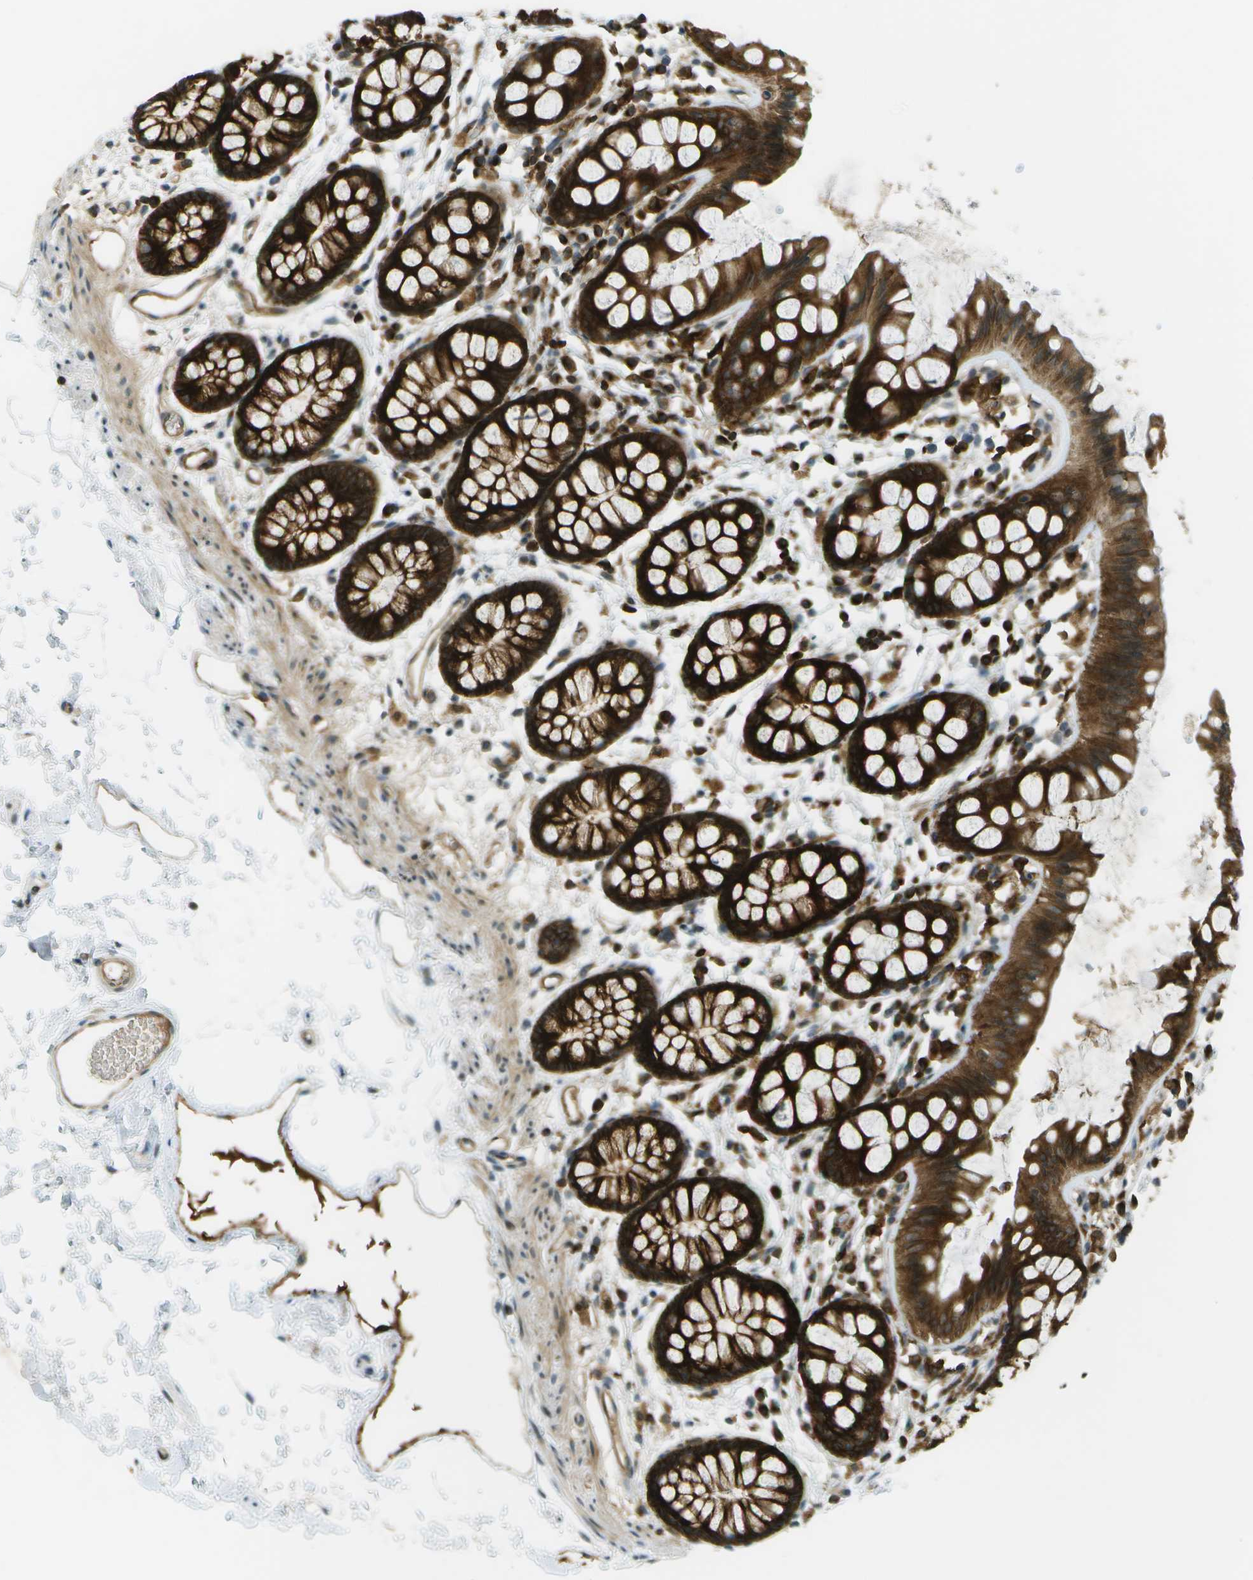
{"staining": {"intensity": "strong", "quantity": ">75%", "location": "cytoplasmic/membranous"}, "tissue": "rectum", "cell_type": "Glandular cells", "image_type": "normal", "snomed": [{"axis": "morphology", "description": "Normal tissue, NOS"}, {"axis": "topography", "description": "Rectum"}], "caption": "This histopathology image demonstrates IHC staining of unremarkable human rectum, with high strong cytoplasmic/membranous expression in approximately >75% of glandular cells.", "gene": "TMTC1", "patient": {"sex": "female", "age": 66}}